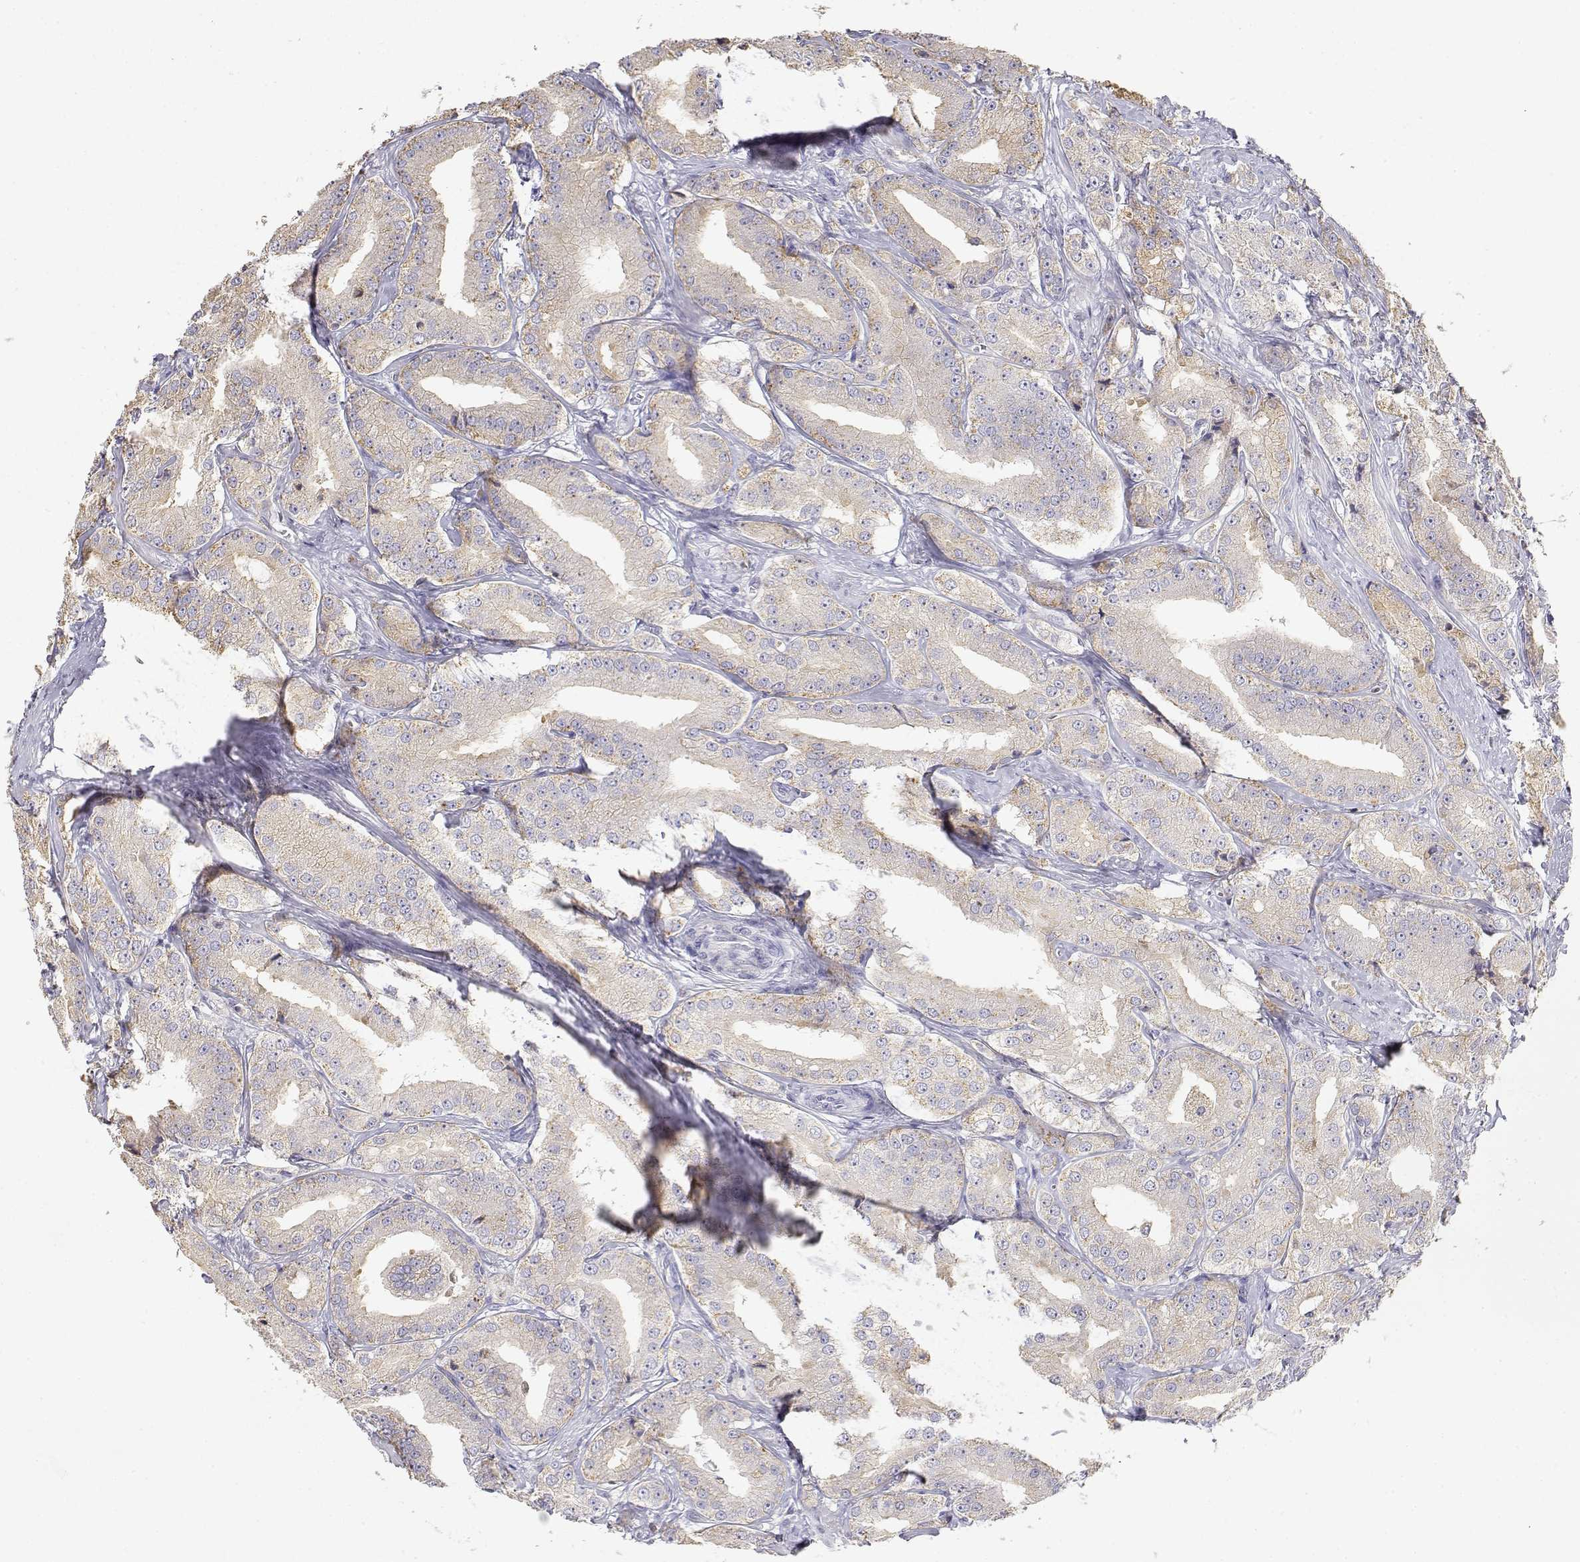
{"staining": {"intensity": "weak", "quantity": ">75%", "location": "cytoplasmic/membranous"}, "tissue": "prostate cancer", "cell_type": "Tumor cells", "image_type": "cancer", "snomed": [{"axis": "morphology", "description": "Adenocarcinoma, High grade"}, {"axis": "topography", "description": "Prostate"}], "caption": "A brown stain labels weak cytoplasmic/membranous expression of a protein in prostate cancer tumor cells. The staining is performed using DAB brown chromogen to label protein expression. The nuclei are counter-stained blue using hematoxylin.", "gene": "ADA", "patient": {"sex": "male", "age": 64}}